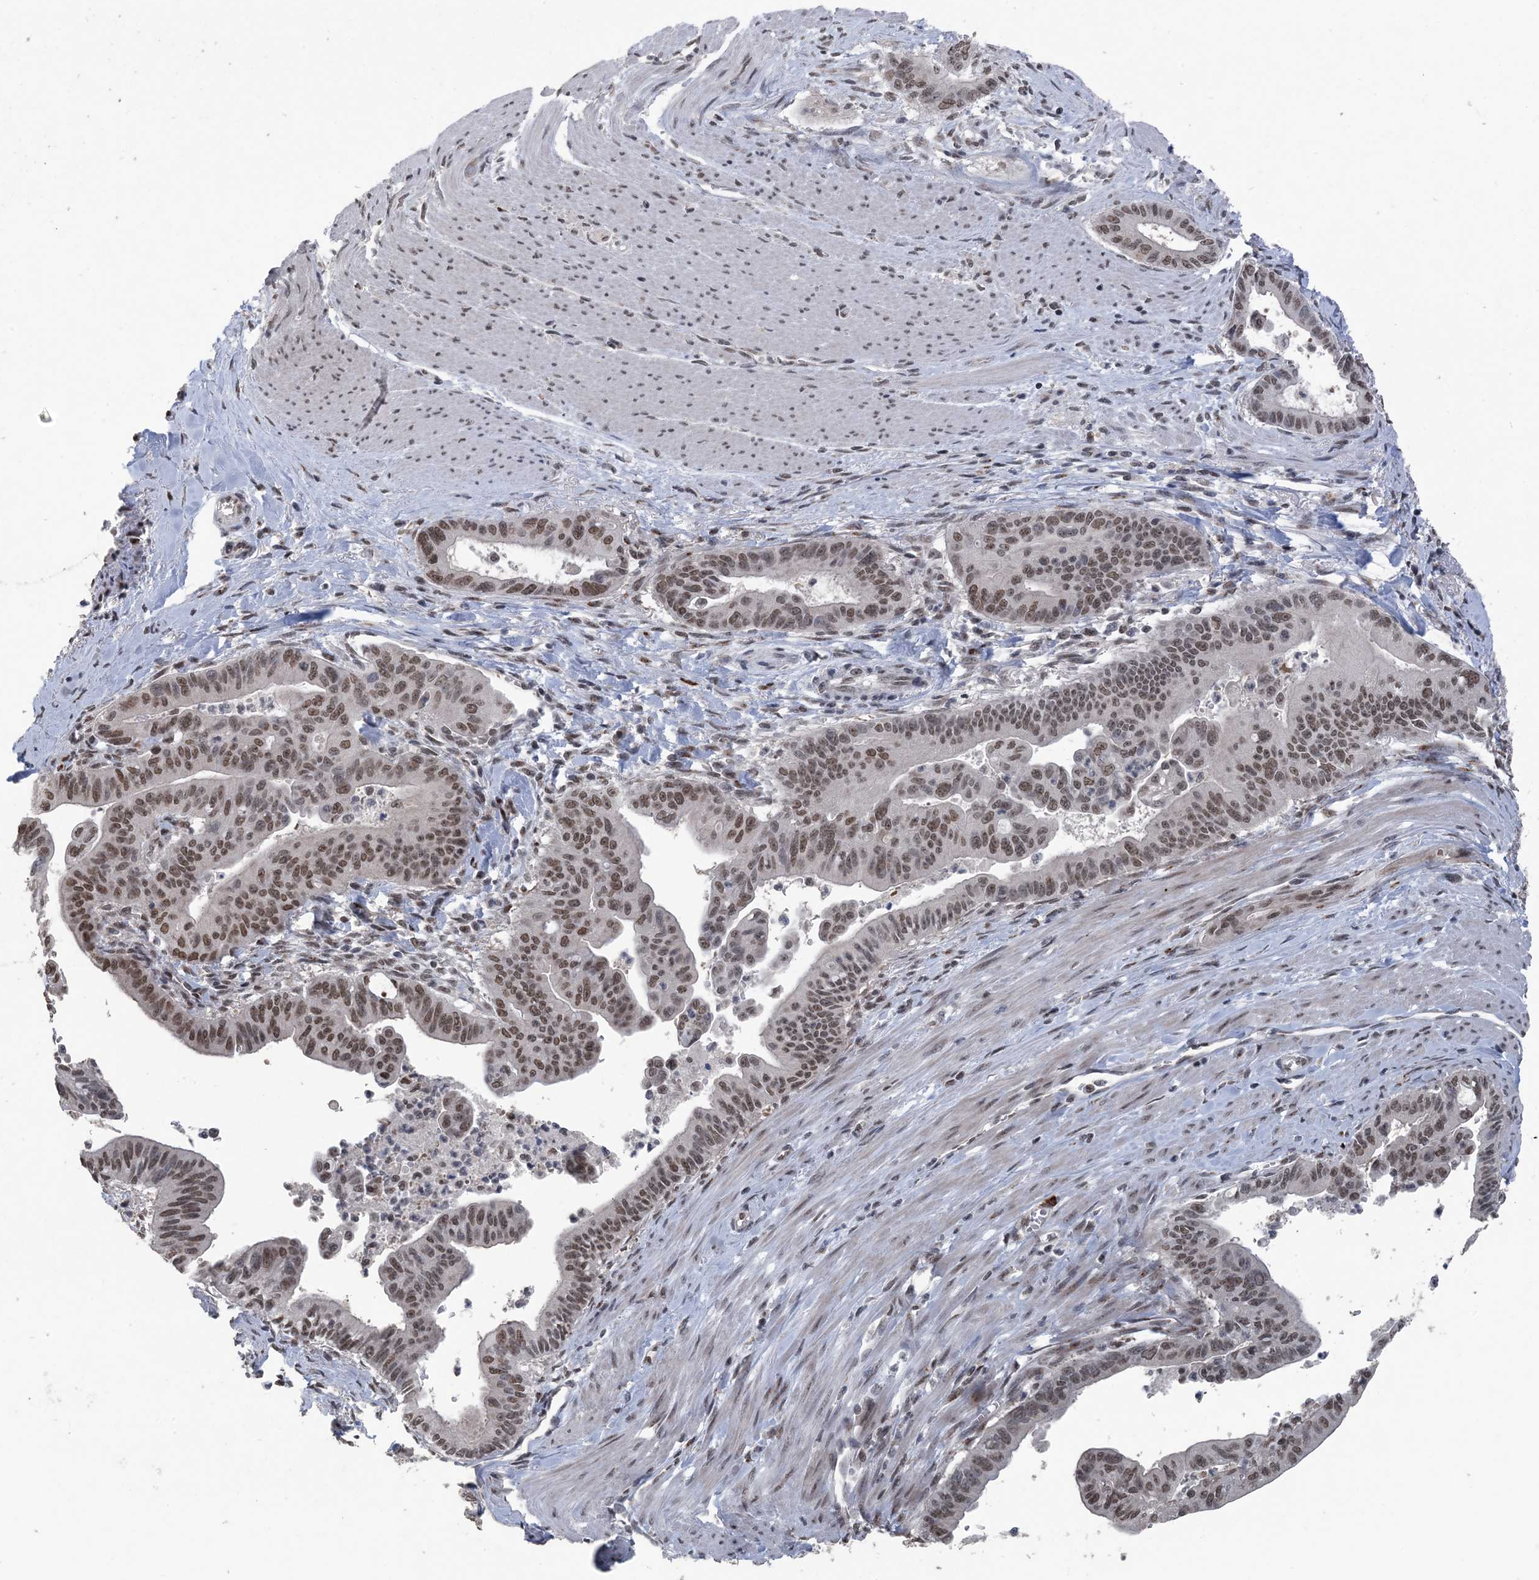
{"staining": {"intensity": "moderate", "quantity": ">75%", "location": "nuclear"}, "tissue": "pancreatic cancer", "cell_type": "Tumor cells", "image_type": "cancer", "snomed": [{"axis": "morphology", "description": "Adenocarcinoma, NOS"}, {"axis": "topography", "description": "Pancreas"}], "caption": "Immunohistochemistry (IHC) of human pancreatic cancer shows medium levels of moderate nuclear positivity in about >75% of tumor cells. The protein of interest is stained brown, and the nuclei are stained in blue (DAB (3,3'-diaminobenzidine) IHC with brightfield microscopy, high magnification).", "gene": "MBD2", "patient": {"sex": "male", "age": 70}}